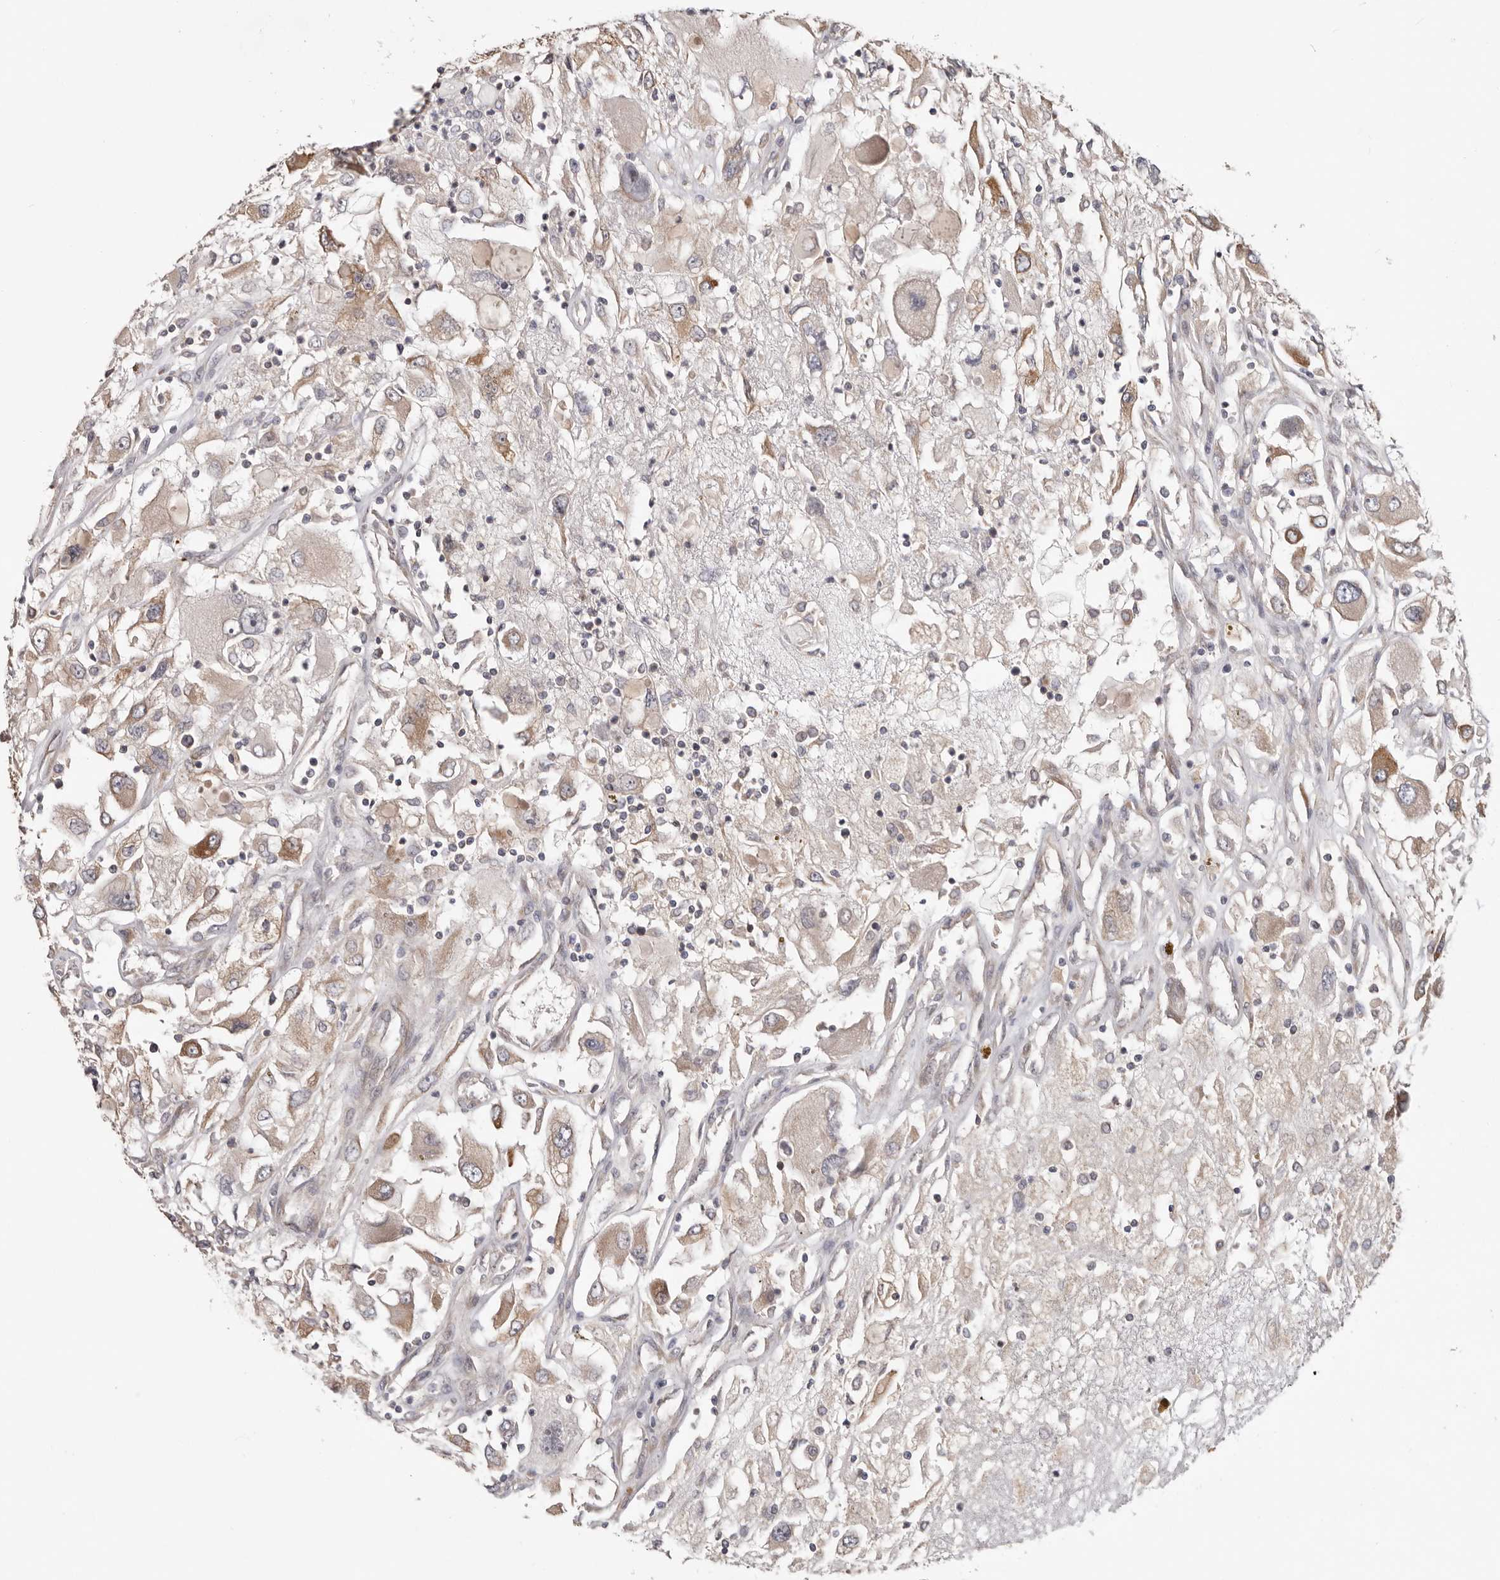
{"staining": {"intensity": "moderate", "quantity": "25%-75%", "location": "cytoplasmic/membranous"}, "tissue": "renal cancer", "cell_type": "Tumor cells", "image_type": "cancer", "snomed": [{"axis": "morphology", "description": "Adenocarcinoma, NOS"}, {"axis": "topography", "description": "Kidney"}], "caption": "Moderate cytoplasmic/membranous protein staining is seen in approximately 25%-75% of tumor cells in renal cancer.", "gene": "TMUB1", "patient": {"sex": "female", "age": 52}}